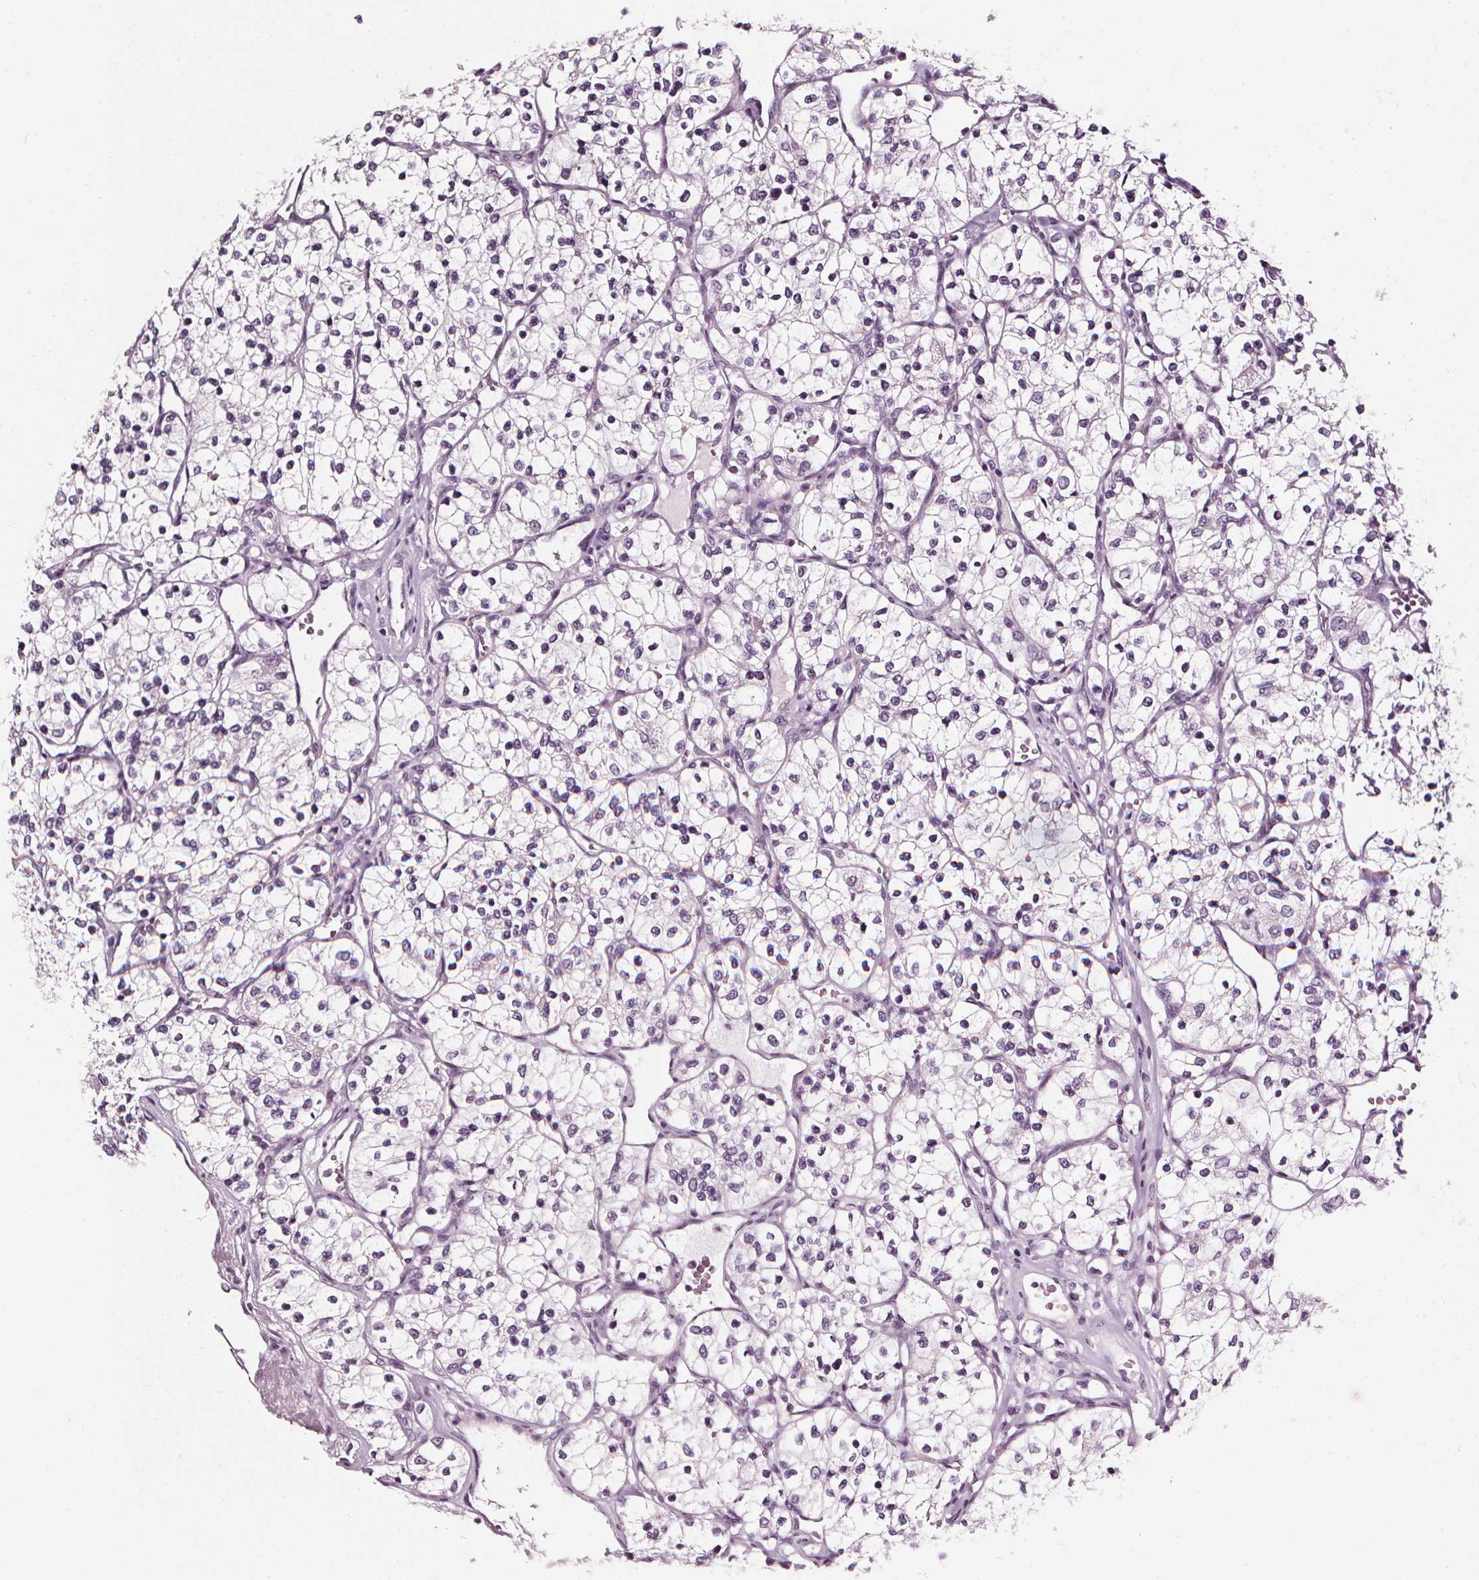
{"staining": {"intensity": "negative", "quantity": "none", "location": "none"}, "tissue": "renal cancer", "cell_type": "Tumor cells", "image_type": "cancer", "snomed": [{"axis": "morphology", "description": "Adenocarcinoma, NOS"}, {"axis": "topography", "description": "Kidney"}], "caption": "Immunohistochemistry (IHC) of adenocarcinoma (renal) displays no staining in tumor cells. The staining was performed using DAB to visualize the protein expression in brown, while the nuclei were stained in blue with hematoxylin (Magnification: 20x).", "gene": "DEFA5", "patient": {"sex": "female", "age": 69}}